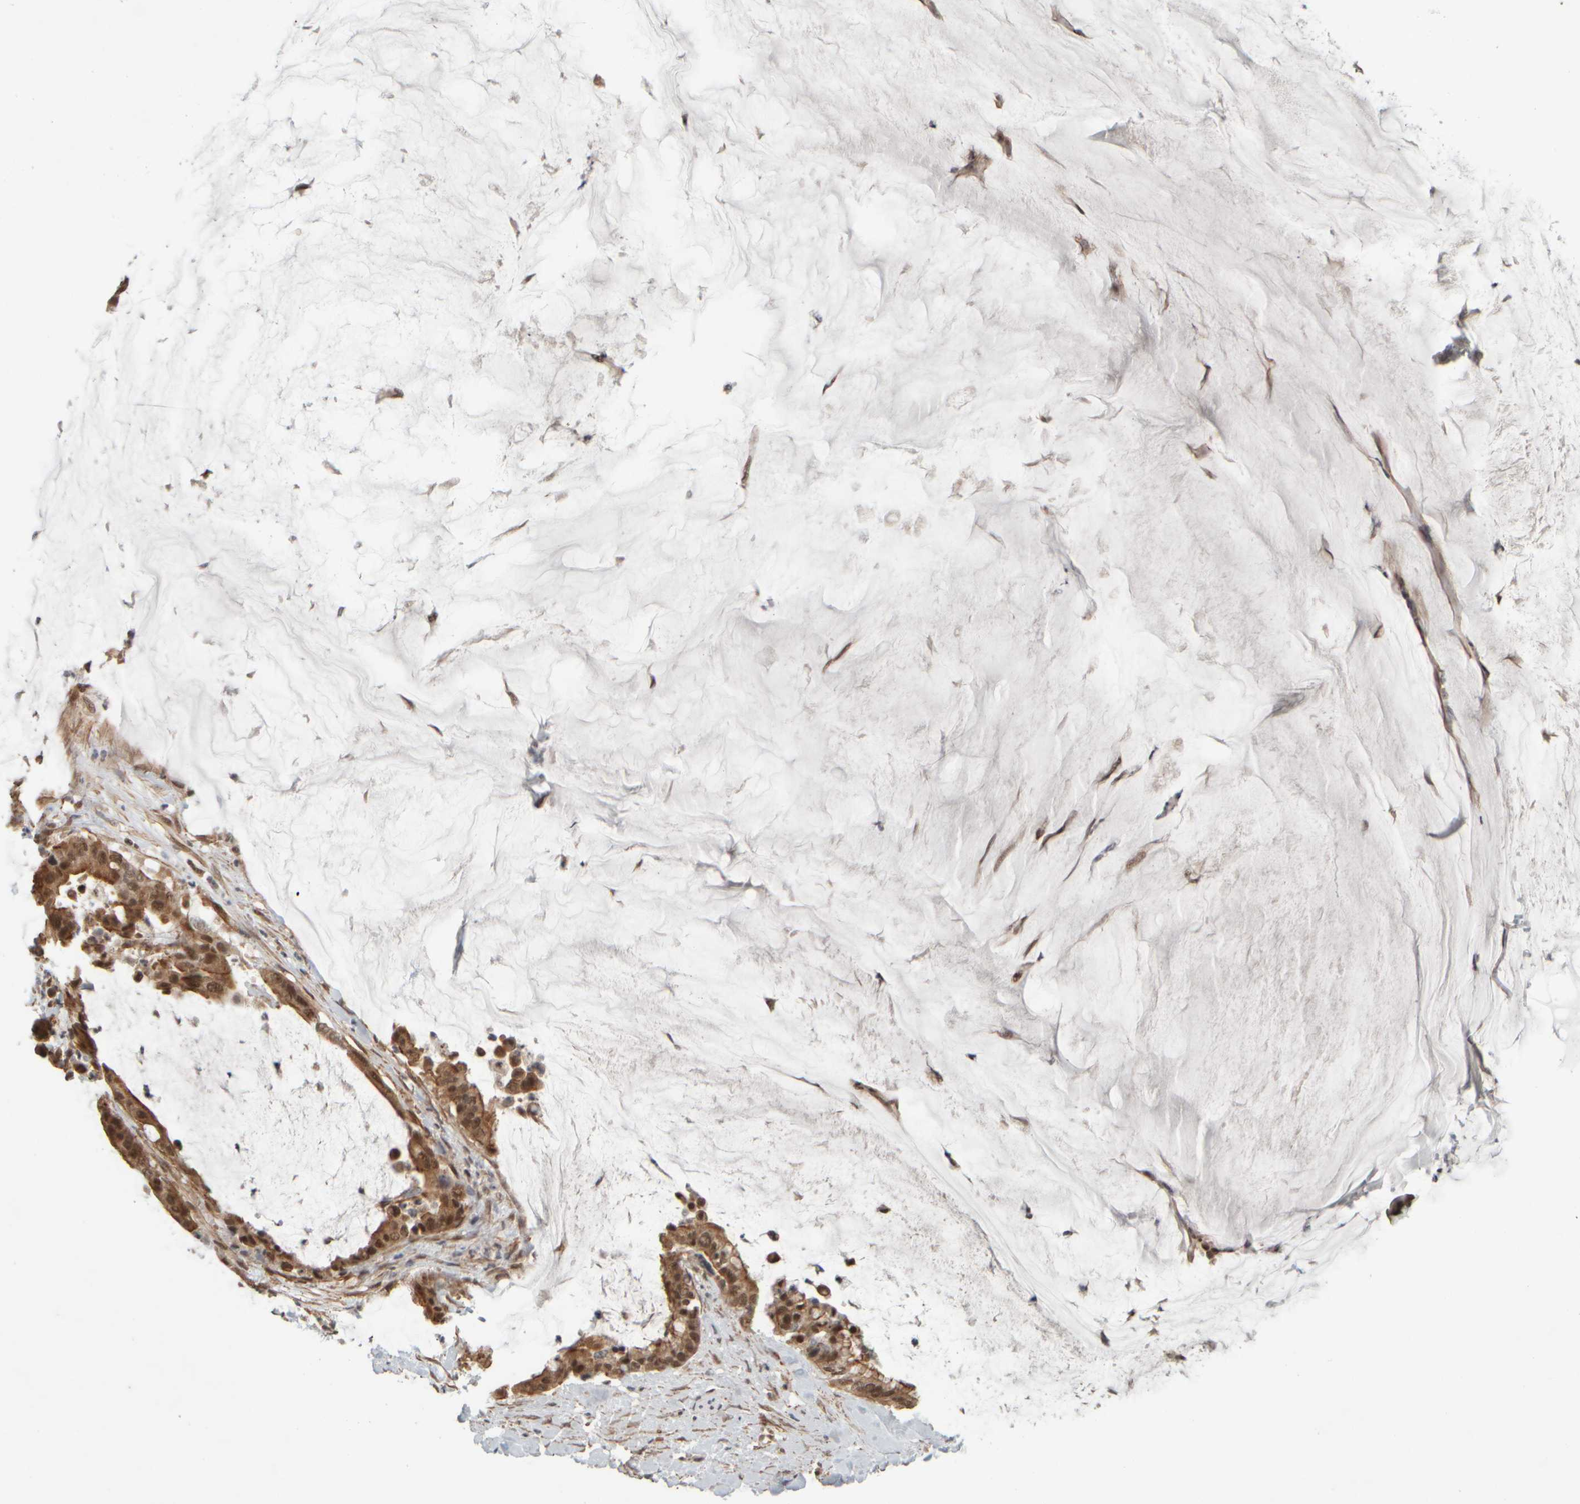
{"staining": {"intensity": "moderate", "quantity": ">75%", "location": "cytoplasmic/membranous,nuclear"}, "tissue": "pancreatic cancer", "cell_type": "Tumor cells", "image_type": "cancer", "snomed": [{"axis": "morphology", "description": "Adenocarcinoma, NOS"}, {"axis": "topography", "description": "Pancreas"}], "caption": "Tumor cells demonstrate medium levels of moderate cytoplasmic/membranous and nuclear staining in about >75% of cells in pancreatic cancer (adenocarcinoma).", "gene": "SYNRG", "patient": {"sex": "male", "age": 41}}